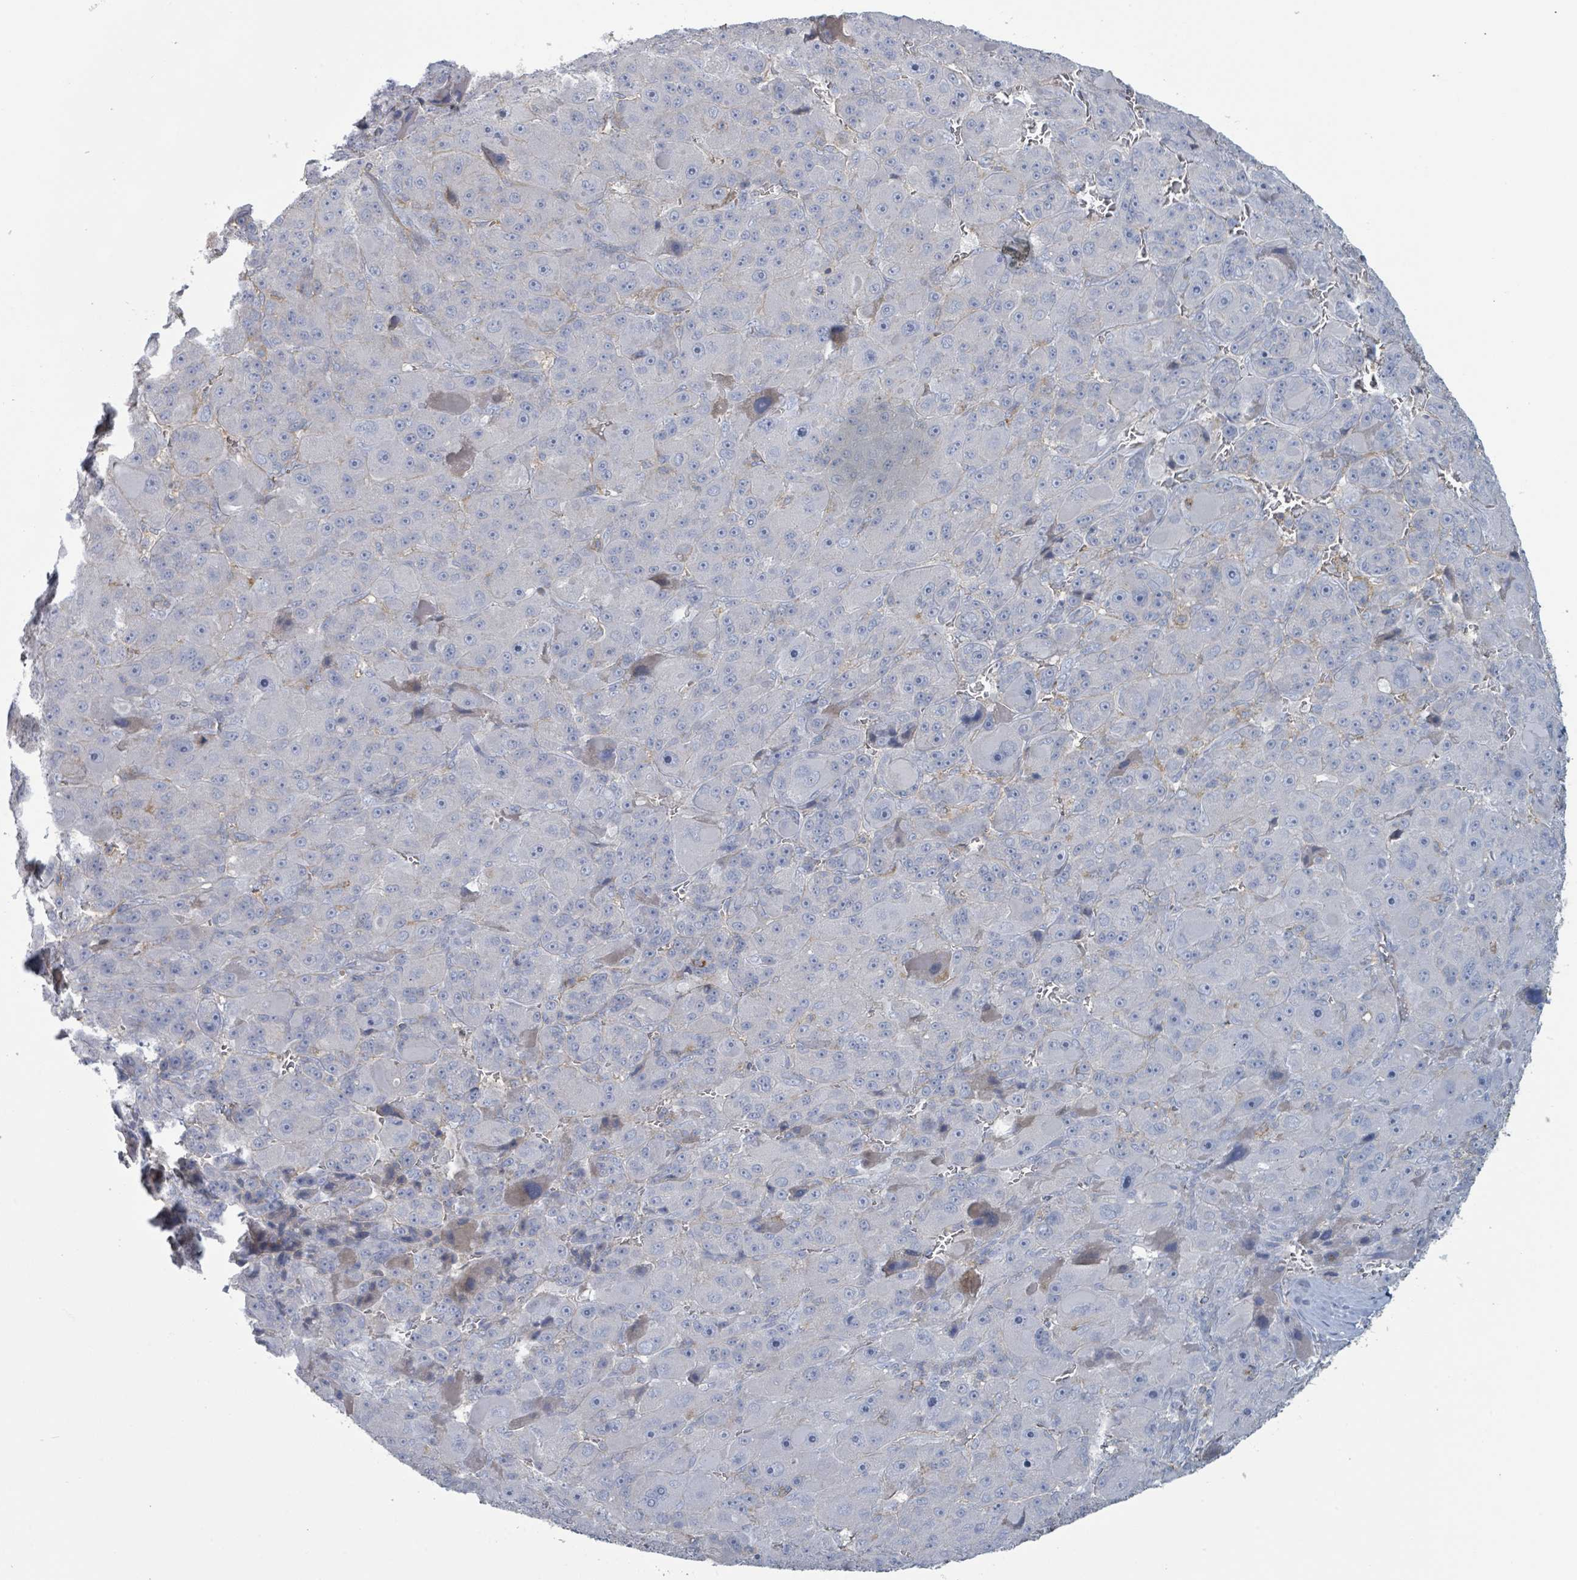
{"staining": {"intensity": "negative", "quantity": "none", "location": "none"}, "tissue": "liver cancer", "cell_type": "Tumor cells", "image_type": "cancer", "snomed": [{"axis": "morphology", "description": "Carcinoma, Hepatocellular, NOS"}, {"axis": "topography", "description": "Liver"}], "caption": "A high-resolution image shows IHC staining of liver hepatocellular carcinoma, which displays no significant staining in tumor cells.", "gene": "TNFRSF14", "patient": {"sex": "male", "age": 76}}